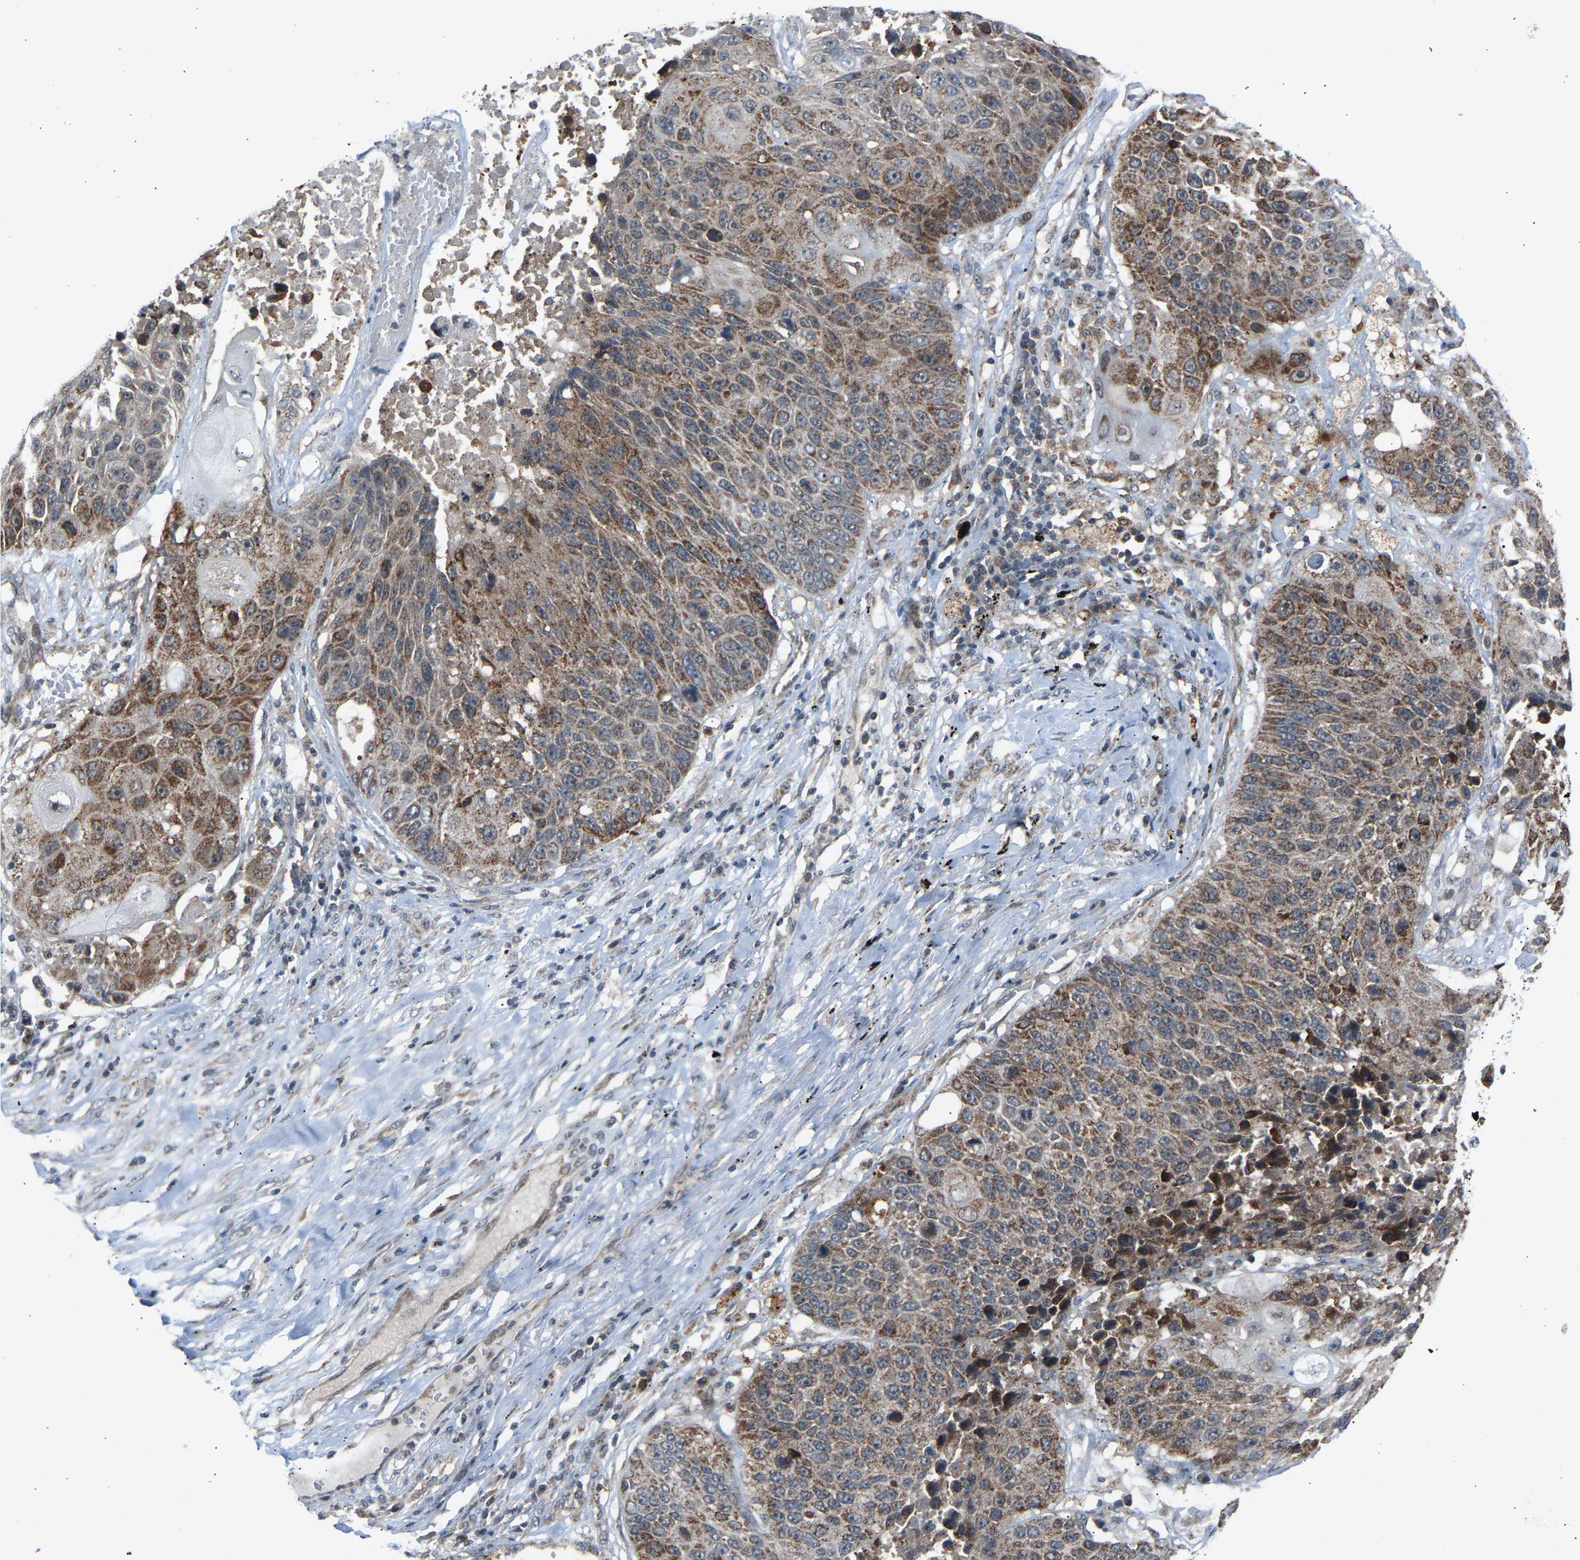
{"staining": {"intensity": "moderate", "quantity": ">75%", "location": "cytoplasmic/membranous"}, "tissue": "lung cancer", "cell_type": "Tumor cells", "image_type": "cancer", "snomed": [{"axis": "morphology", "description": "Squamous cell carcinoma, NOS"}, {"axis": "topography", "description": "Lung"}], "caption": "Immunohistochemistry (DAB) staining of lung squamous cell carcinoma exhibits moderate cytoplasmic/membranous protein staining in about >75% of tumor cells. (Brightfield microscopy of DAB IHC at high magnification).", "gene": "SLIRP", "patient": {"sex": "male", "age": 61}}